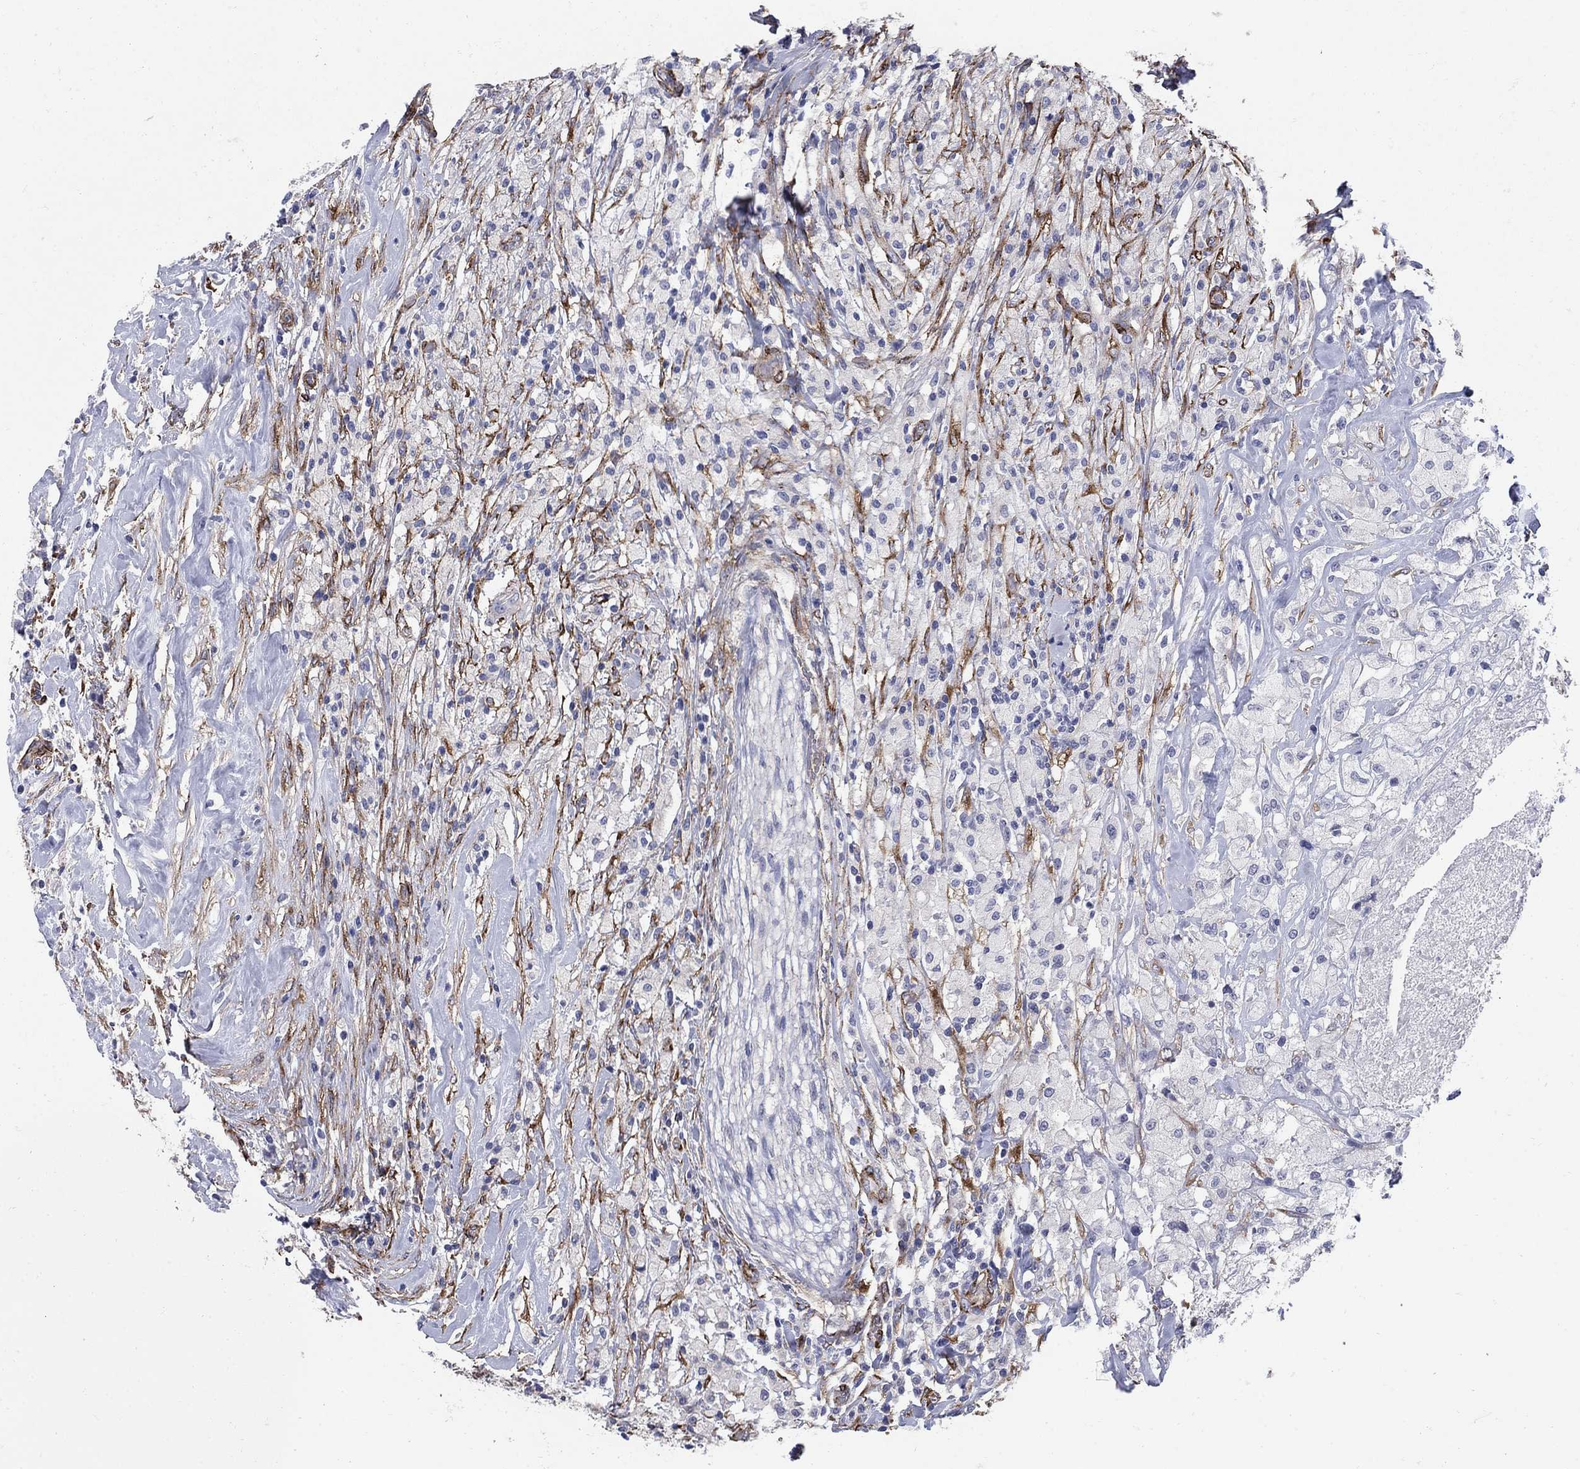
{"staining": {"intensity": "negative", "quantity": "none", "location": "none"}, "tissue": "testis cancer", "cell_type": "Tumor cells", "image_type": "cancer", "snomed": [{"axis": "morphology", "description": "Necrosis, NOS"}, {"axis": "morphology", "description": "Carcinoma, Embryonal, NOS"}, {"axis": "topography", "description": "Testis"}], "caption": "Tumor cells are negative for brown protein staining in testis cancer (embryonal carcinoma).", "gene": "SEPTIN8", "patient": {"sex": "male", "age": 19}}